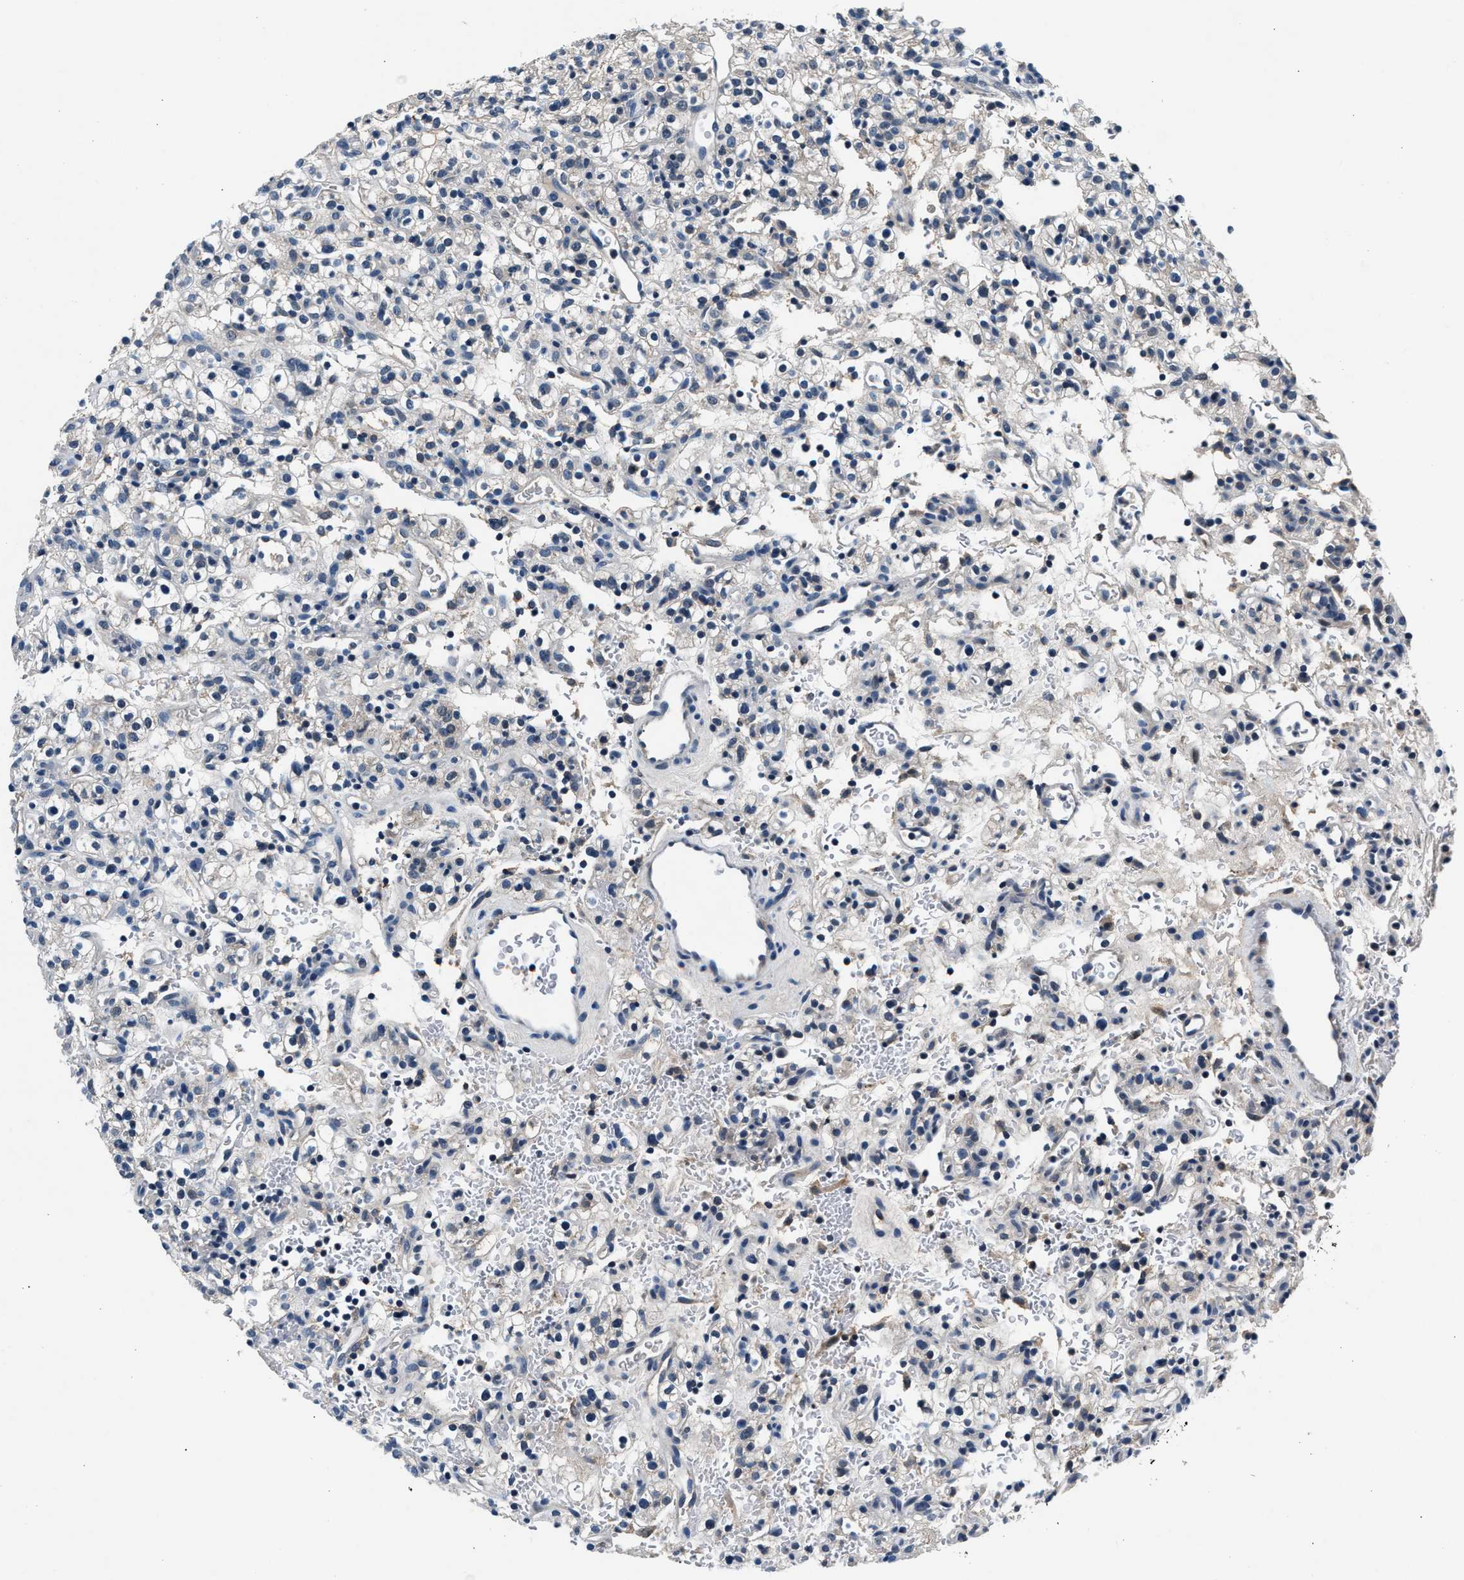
{"staining": {"intensity": "negative", "quantity": "none", "location": "none"}, "tissue": "renal cancer", "cell_type": "Tumor cells", "image_type": "cancer", "snomed": [{"axis": "morphology", "description": "Normal tissue, NOS"}, {"axis": "morphology", "description": "Adenocarcinoma, NOS"}, {"axis": "topography", "description": "Kidney"}], "caption": "Protein analysis of renal cancer (adenocarcinoma) displays no significant staining in tumor cells.", "gene": "DENND6B", "patient": {"sex": "female", "age": 72}}